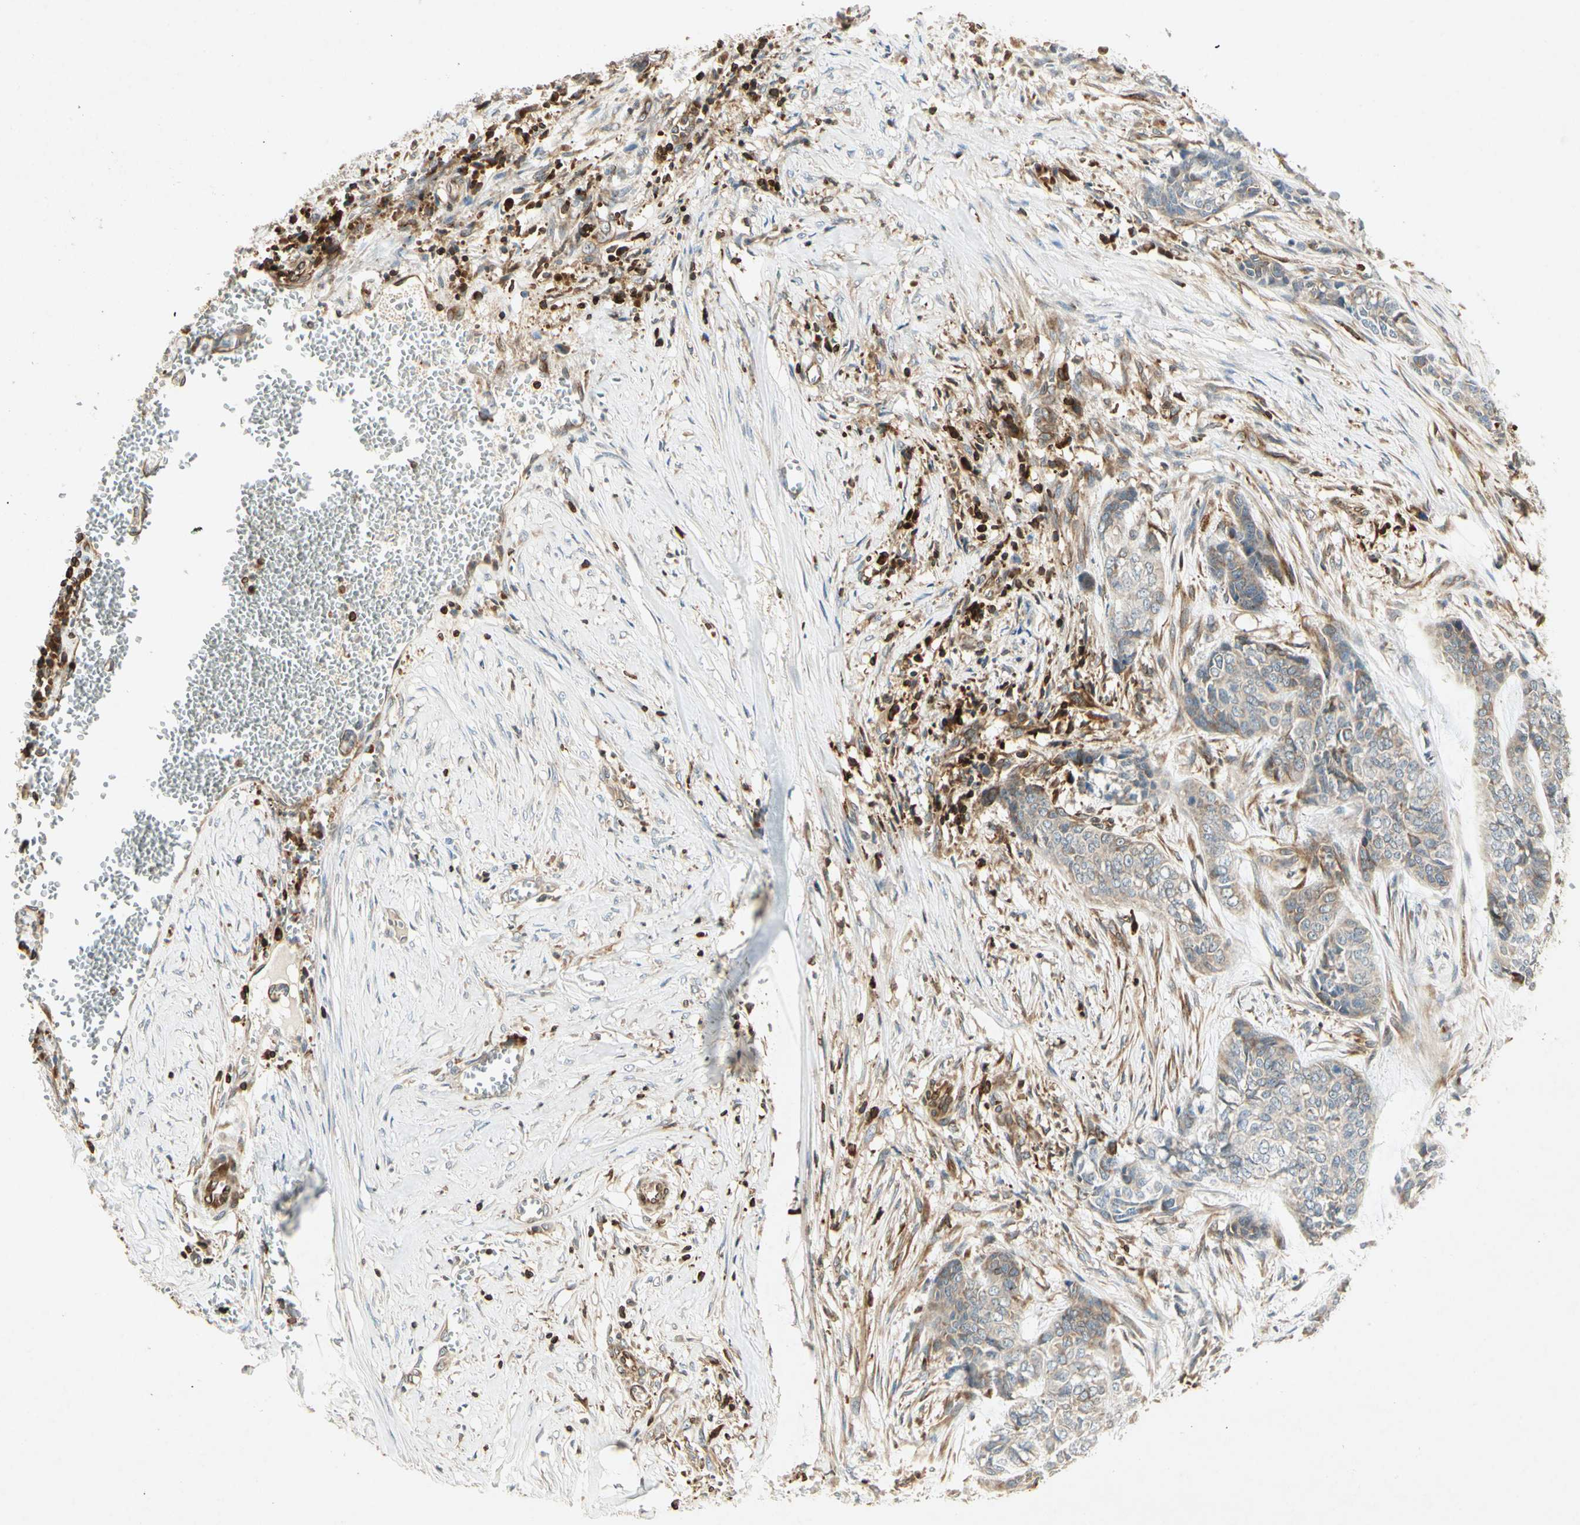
{"staining": {"intensity": "moderate", "quantity": ">75%", "location": "cytoplasmic/membranous"}, "tissue": "skin cancer", "cell_type": "Tumor cells", "image_type": "cancer", "snomed": [{"axis": "morphology", "description": "Basal cell carcinoma"}, {"axis": "topography", "description": "Skin"}], "caption": "Moderate cytoplasmic/membranous positivity is seen in approximately >75% of tumor cells in skin cancer (basal cell carcinoma). Using DAB (3,3'-diaminobenzidine) (brown) and hematoxylin (blue) stains, captured at high magnification using brightfield microscopy.", "gene": "TAPBP", "patient": {"sex": "female", "age": 64}}